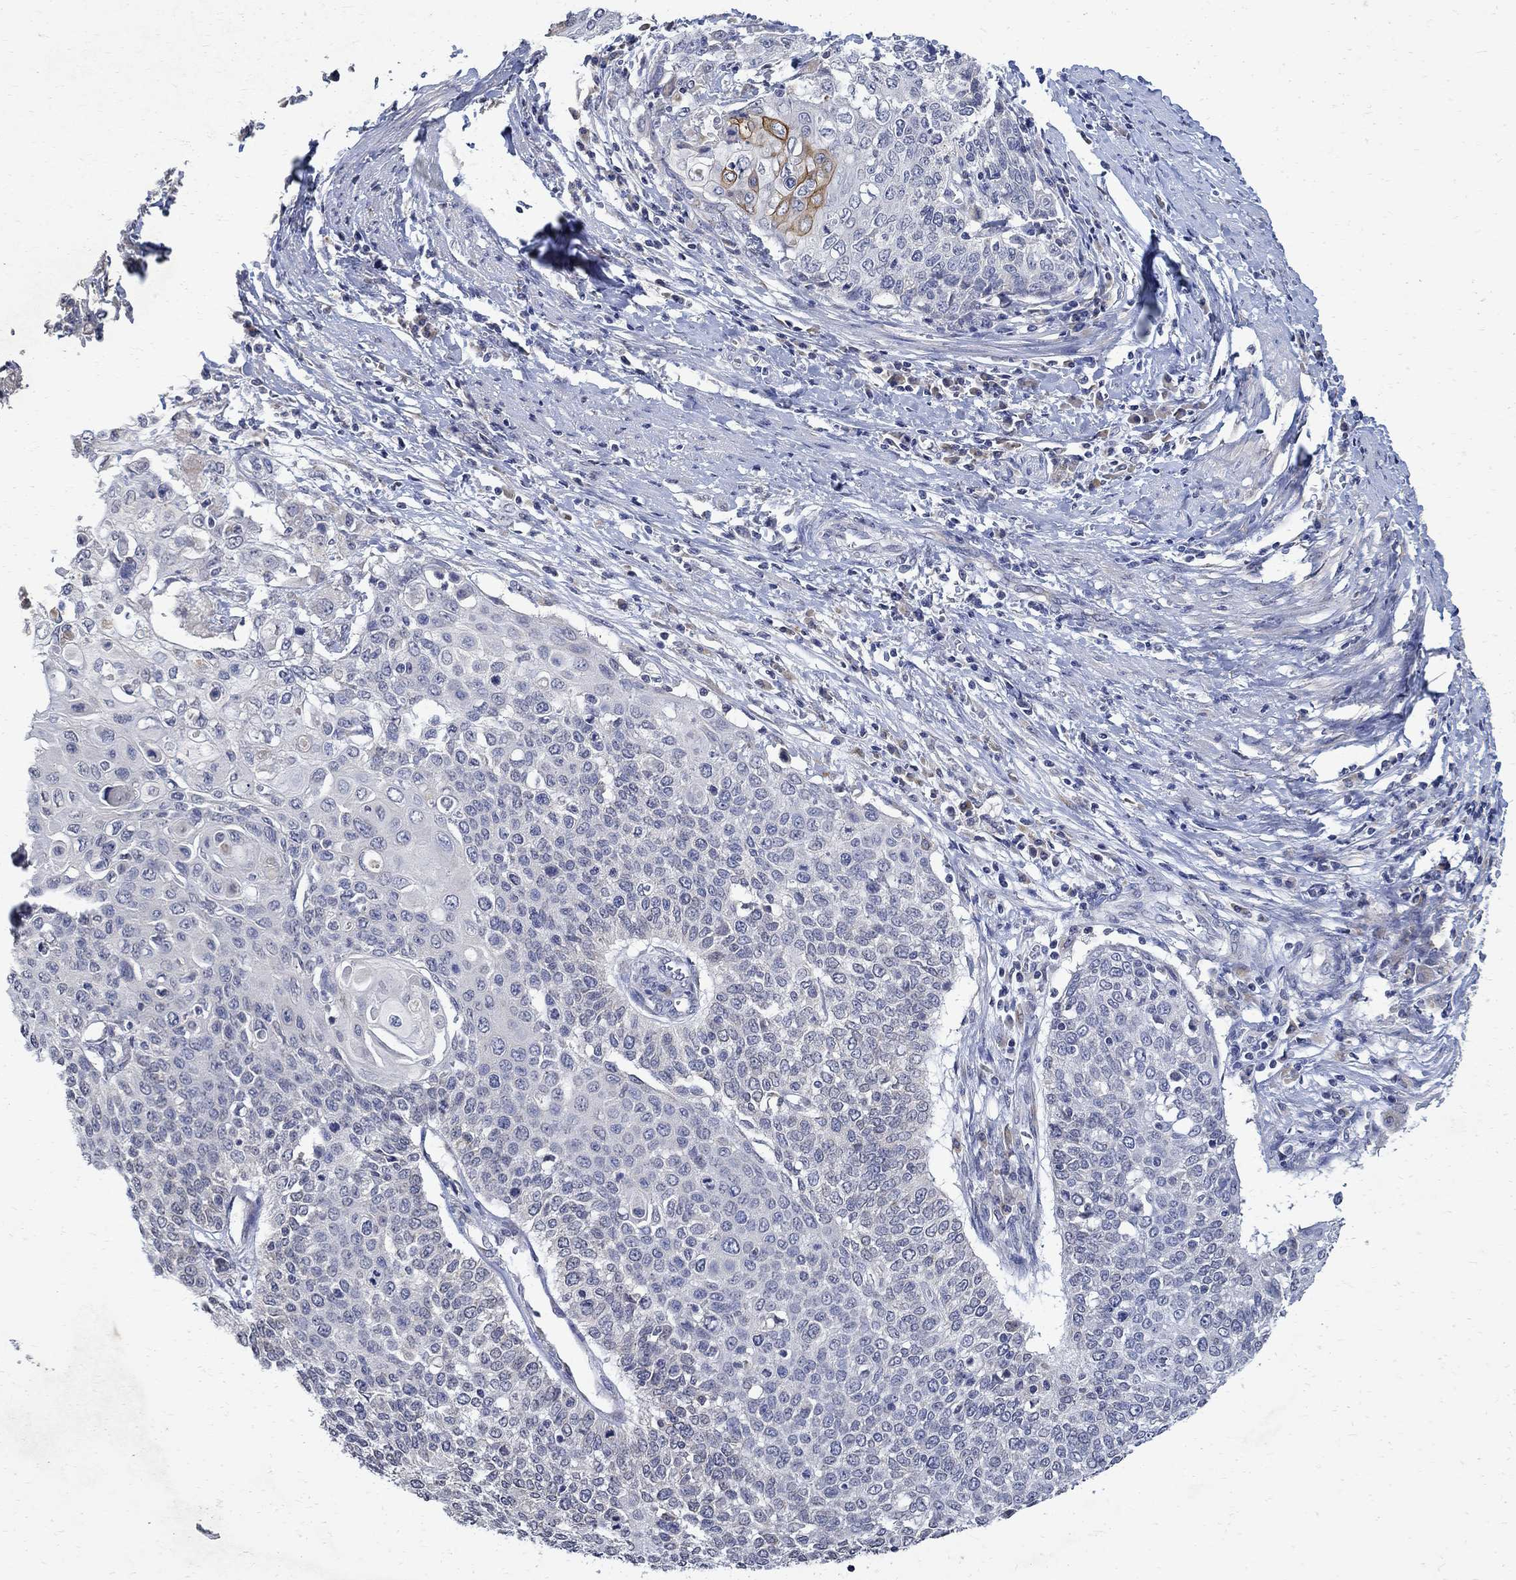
{"staining": {"intensity": "negative", "quantity": "none", "location": "none"}, "tissue": "cervical cancer", "cell_type": "Tumor cells", "image_type": "cancer", "snomed": [{"axis": "morphology", "description": "Squamous cell carcinoma, NOS"}, {"axis": "topography", "description": "Cervix"}], "caption": "This is an immunohistochemistry photomicrograph of cervical cancer. There is no positivity in tumor cells.", "gene": "TMEM169", "patient": {"sex": "female", "age": 39}}